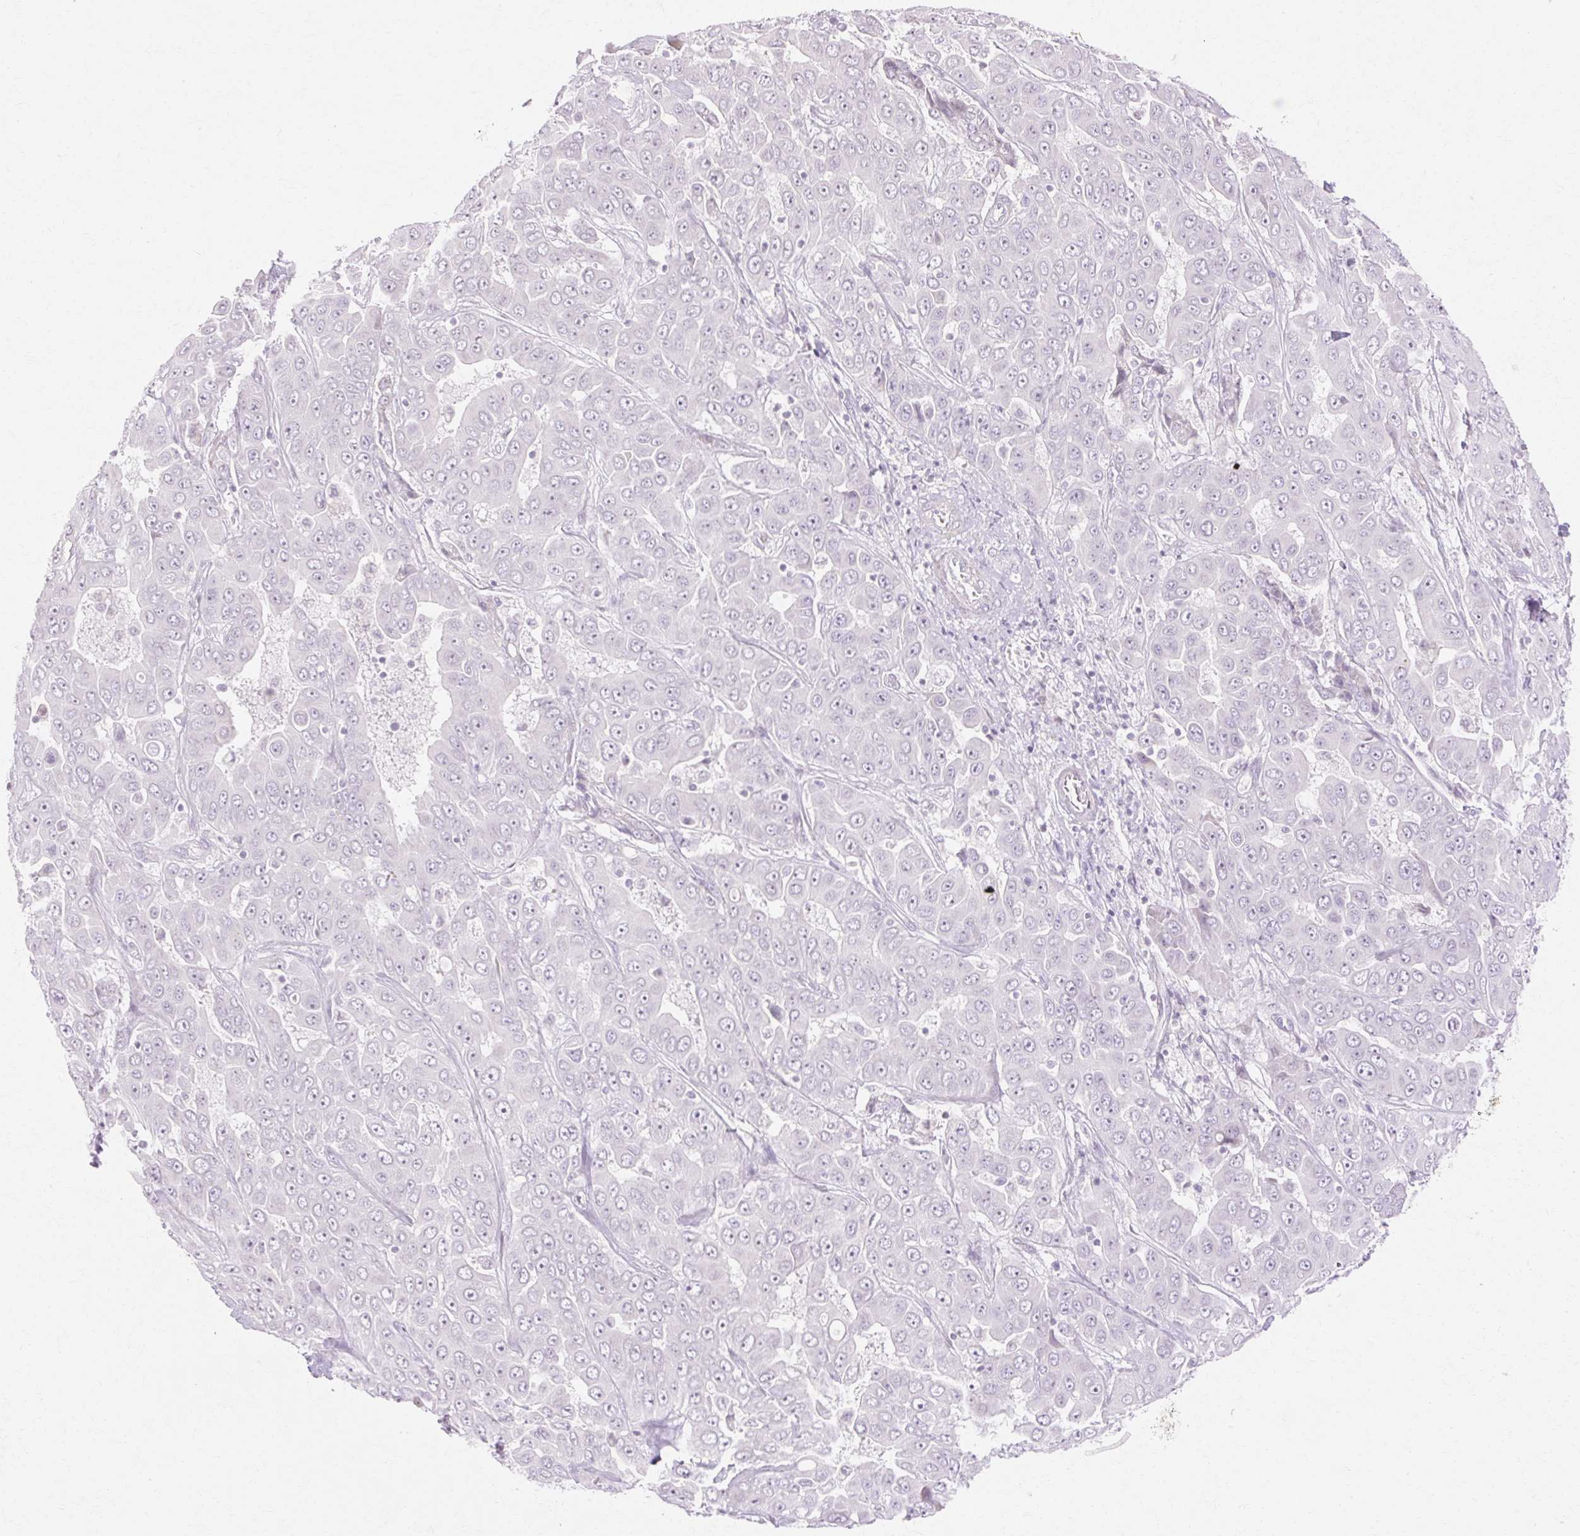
{"staining": {"intensity": "negative", "quantity": "none", "location": "none"}, "tissue": "liver cancer", "cell_type": "Tumor cells", "image_type": "cancer", "snomed": [{"axis": "morphology", "description": "Cholangiocarcinoma"}, {"axis": "topography", "description": "Liver"}], "caption": "Tumor cells show no significant staining in liver cancer.", "gene": "C3orf49", "patient": {"sex": "female", "age": 52}}